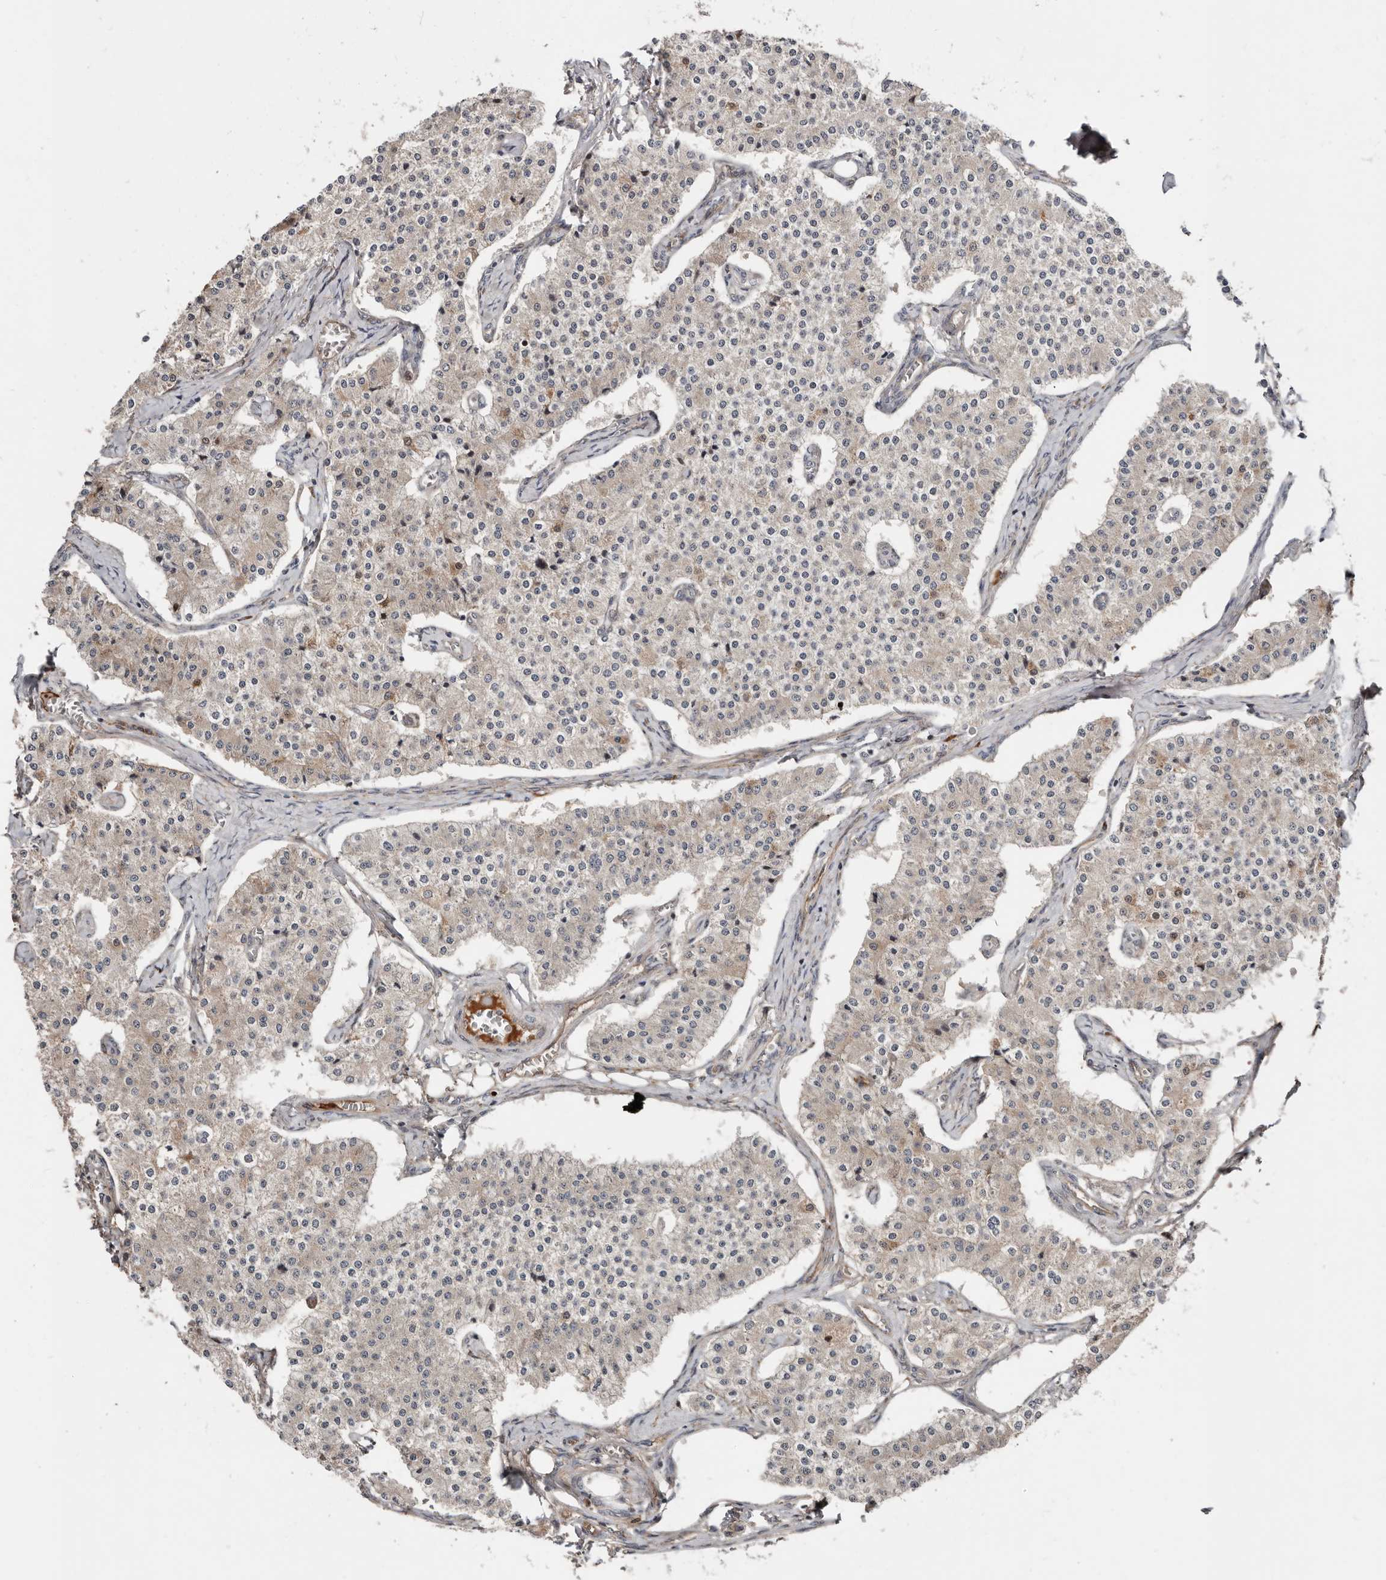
{"staining": {"intensity": "weak", "quantity": "<25%", "location": "cytoplasmic/membranous"}, "tissue": "carcinoid", "cell_type": "Tumor cells", "image_type": "cancer", "snomed": [{"axis": "morphology", "description": "Carcinoid, malignant, NOS"}, {"axis": "topography", "description": "Colon"}], "caption": "The image shows no staining of tumor cells in carcinoid (malignant).", "gene": "SMYD4", "patient": {"sex": "female", "age": 52}}